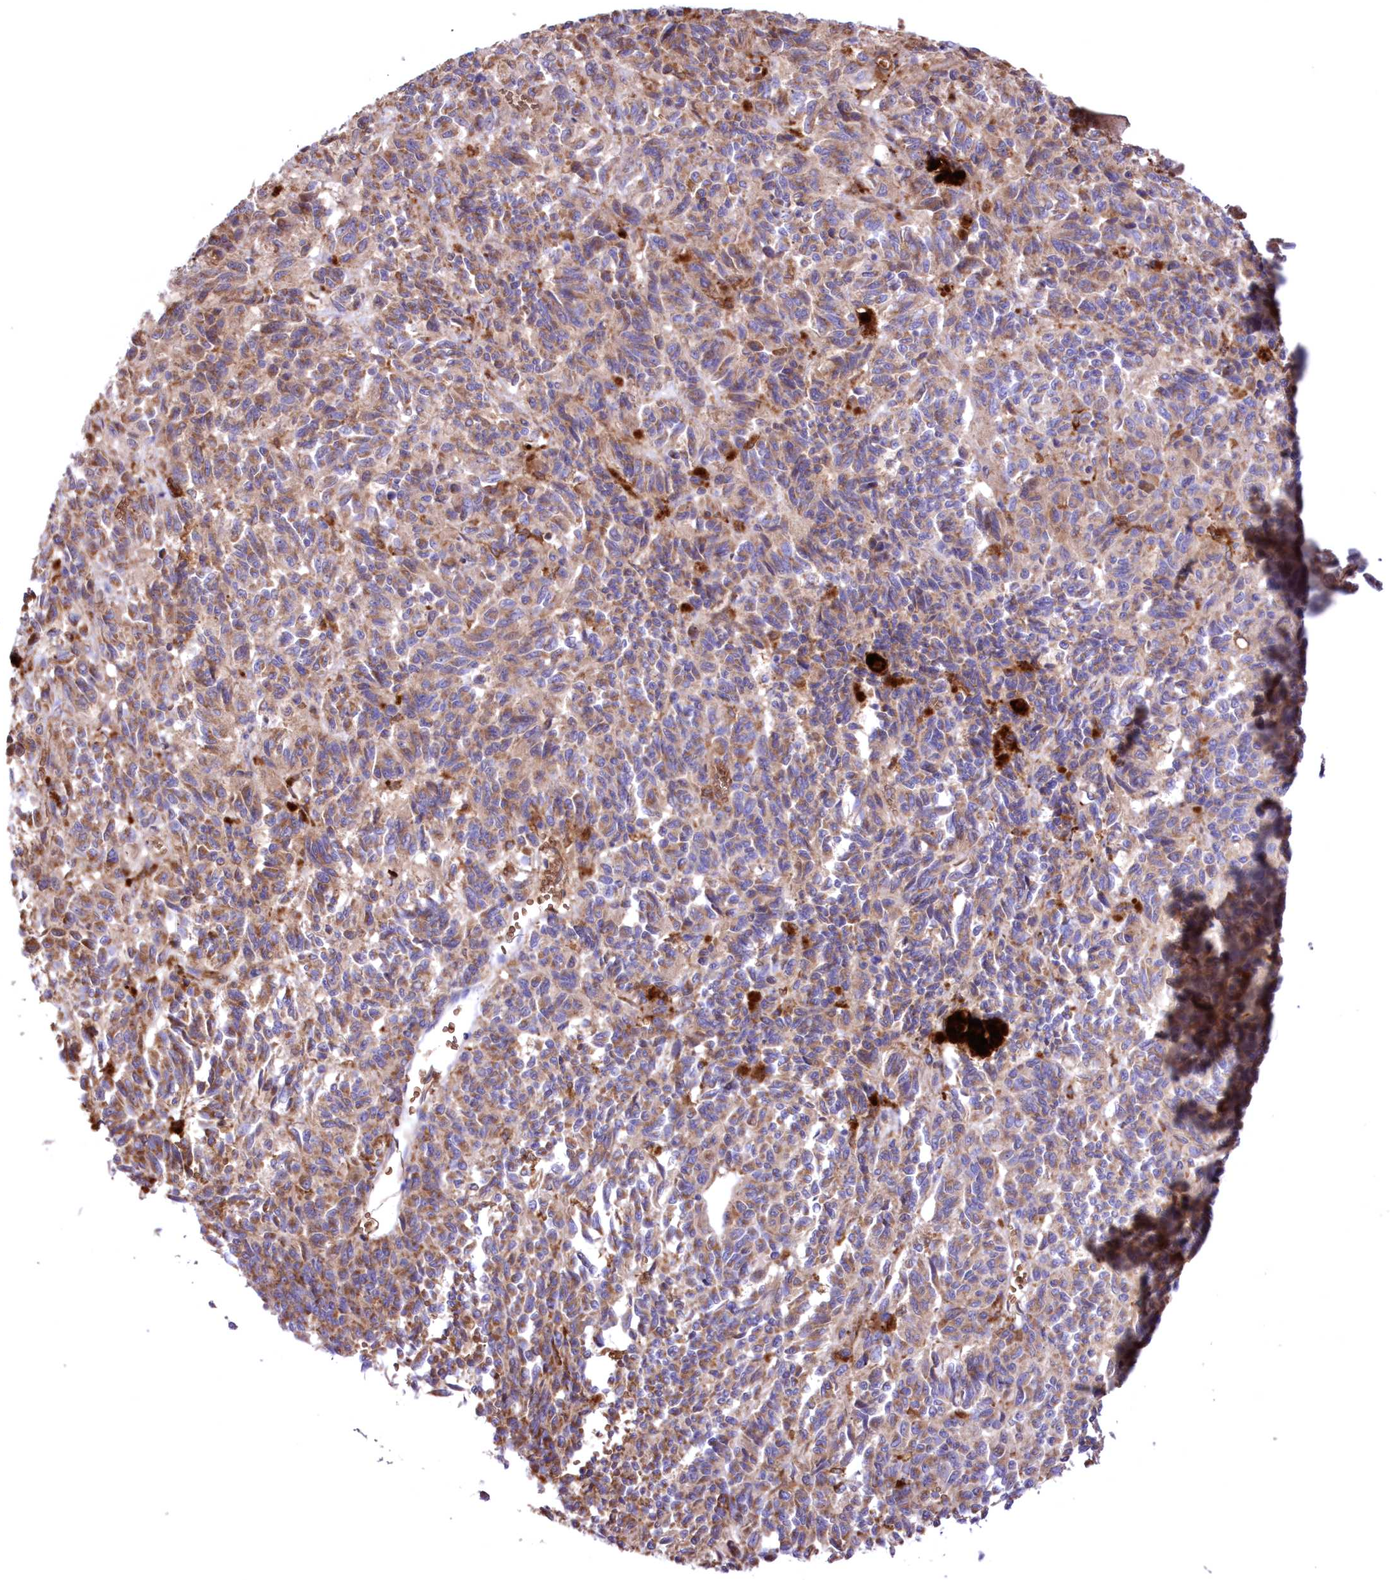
{"staining": {"intensity": "moderate", "quantity": ">75%", "location": "cytoplasmic/membranous"}, "tissue": "melanoma", "cell_type": "Tumor cells", "image_type": "cancer", "snomed": [{"axis": "morphology", "description": "Malignant melanoma, Metastatic site"}, {"axis": "topography", "description": "Lung"}], "caption": "The micrograph reveals immunohistochemical staining of melanoma. There is moderate cytoplasmic/membranous expression is appreciated in approximately >75% of tumor cells.", "gene": "FCHO2", "patient": {"sex": "male", "age": 64}}